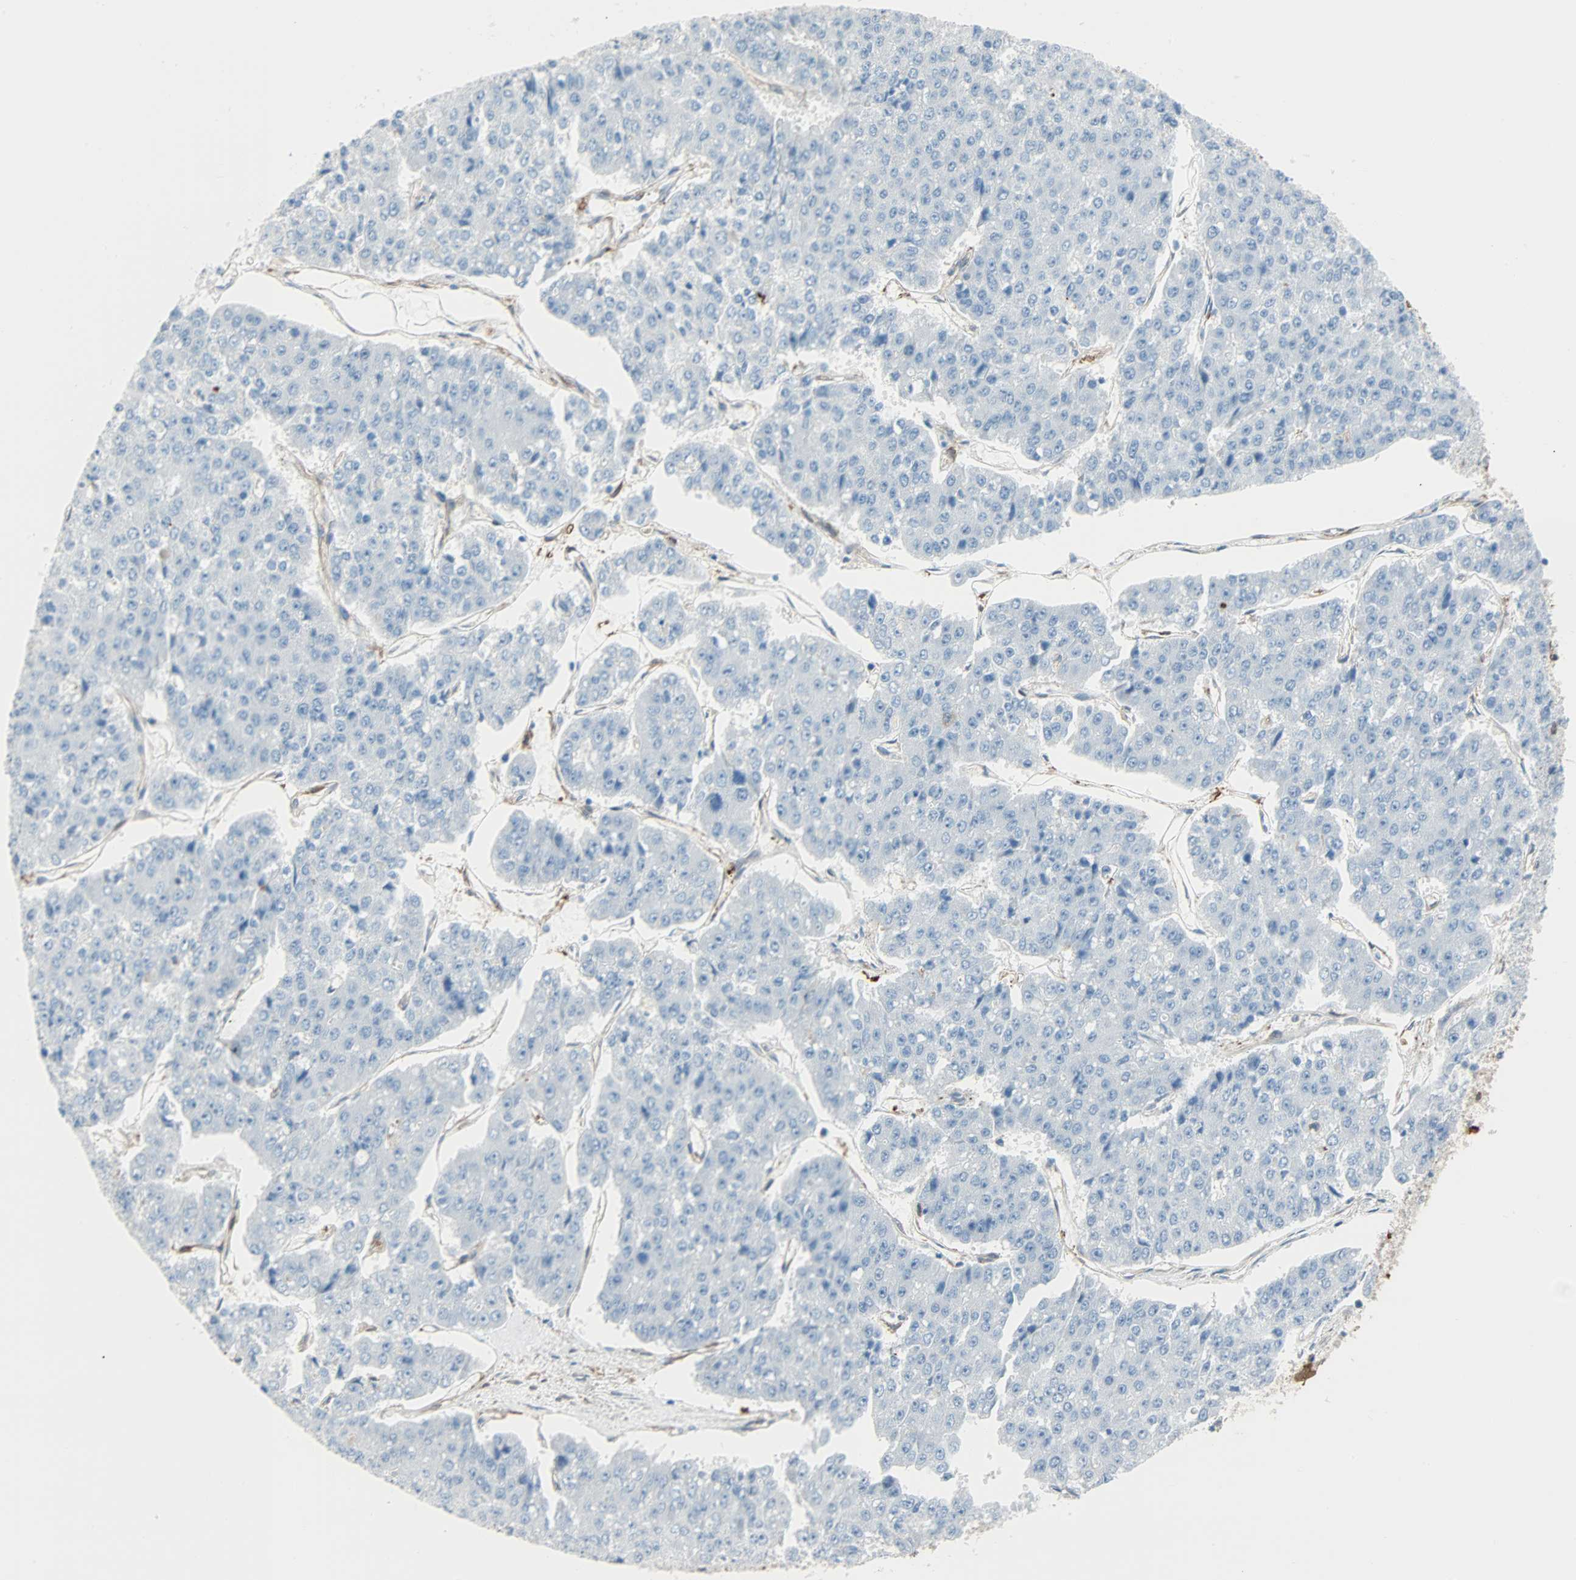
{"staining": {"intensity": "negative", "quantity": "none", "location": "none"}, "tissue": "pancreatic cancer", "cell_type": "Tumor cells", "image_type": "cancer", "snomed": [{"axis": "morphology", "description": "Adenocarcinoma, NOS"}, {"axis": "topography", "description": "Pancreas"}], "caption": "Tumor cells show no significant protein expression in adenocarcinoma (pancreatic).", "gene": "EPB41L2", "patient": {"sex": "male", "age": 50}}